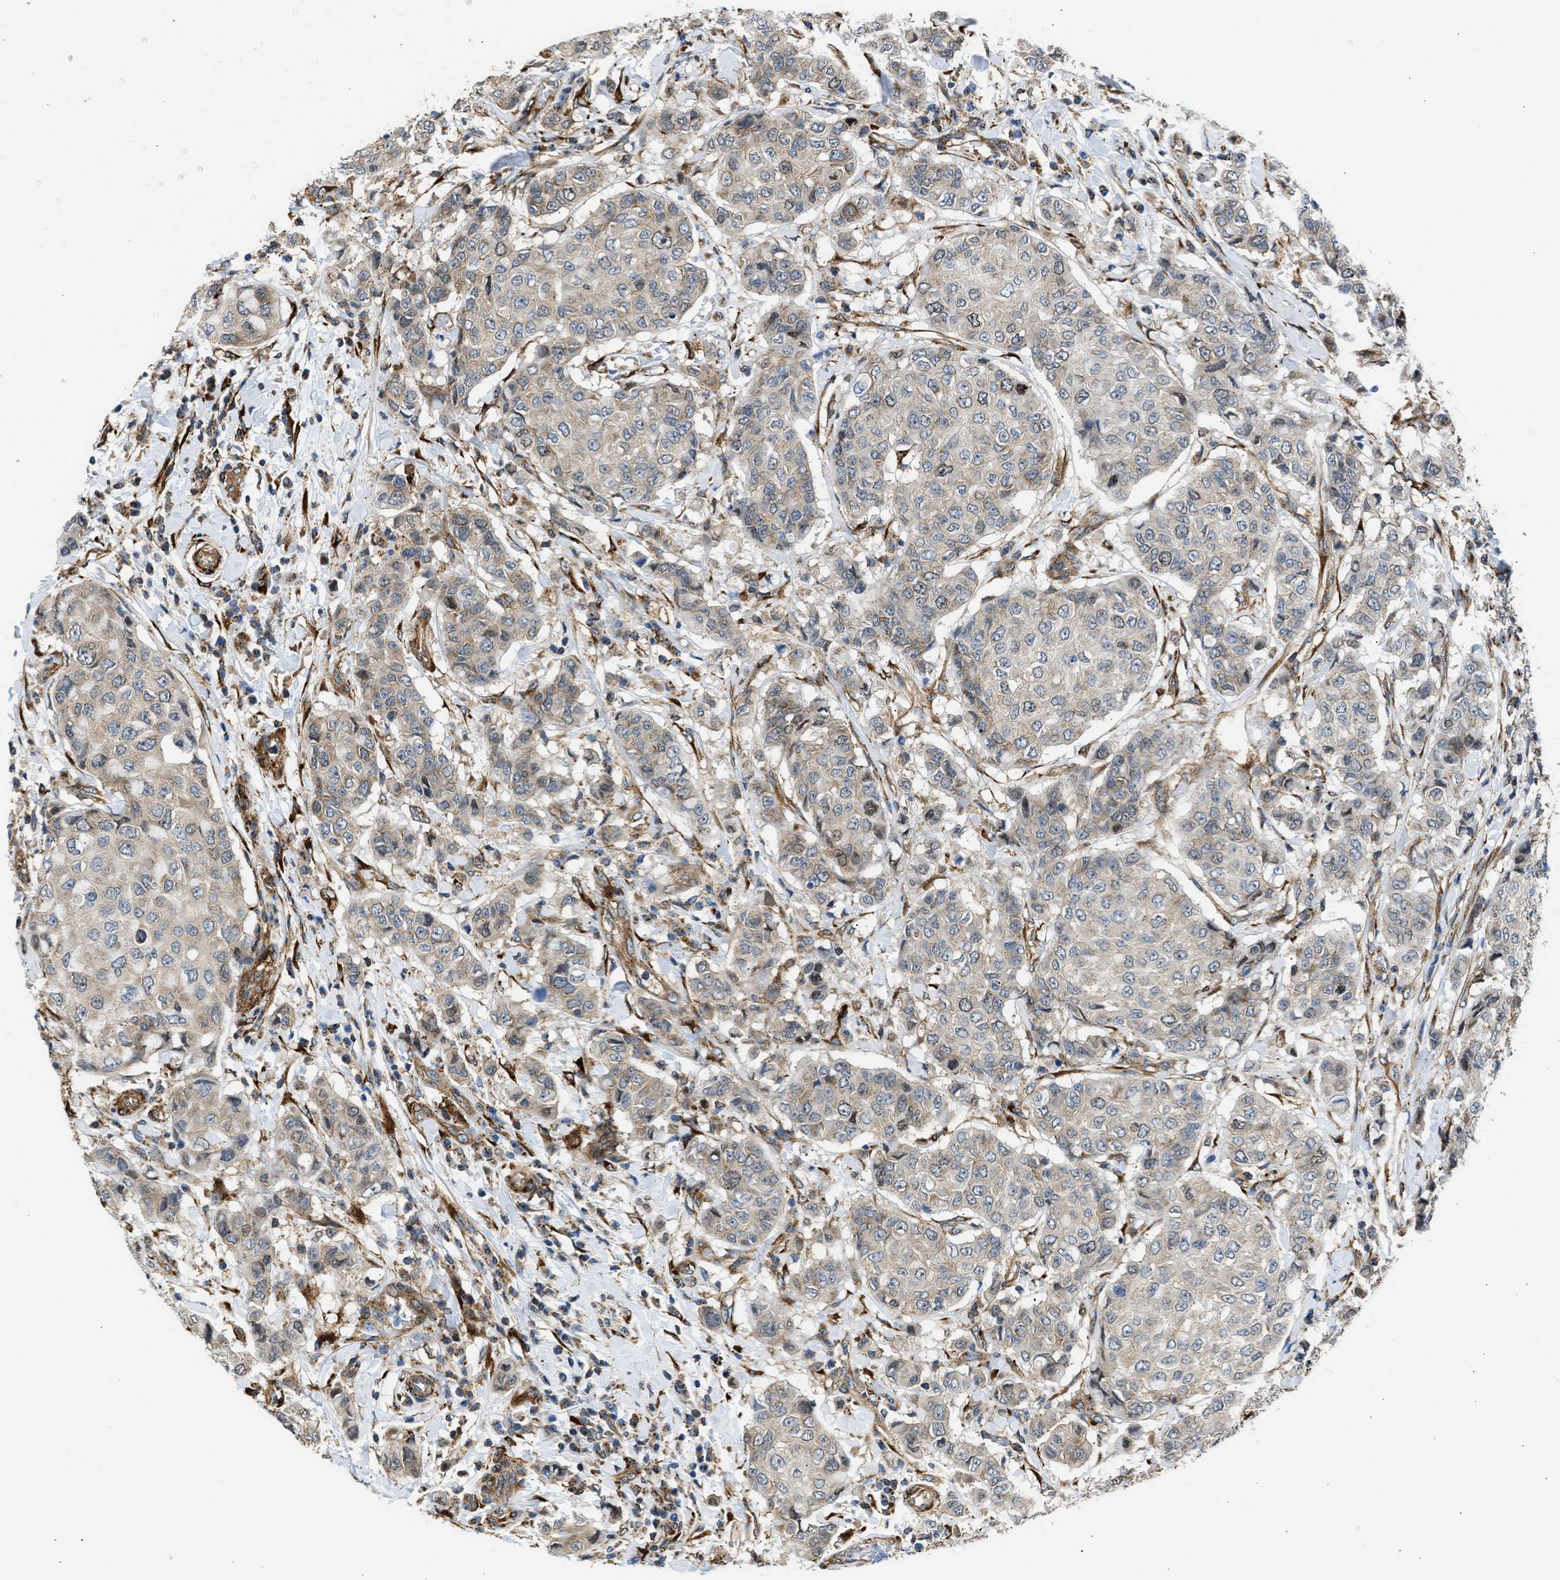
{"staining": {"intensity": "moderate", "quantity": "25%-75%", "location": "cytoplasmic/membranous"}, "tissue": "breast cancer", "cell_type": "Tumor cells", "image_type": "cancer", "snomed": [{"axis": "morphology", "description": "Duct carcinoma"}, {"axis": "topography", "description": "Breast"}], "caption": "The micrograph exhibits immunohistochemical staining of breast cancer (intraductal carcinoma). There is moderate cytoplasmic/membranous expression is present in approximately 25%-75% of tumor cells.", "gene": "SEPTIN2", "patient": {"sex": "female", "age": 27}}